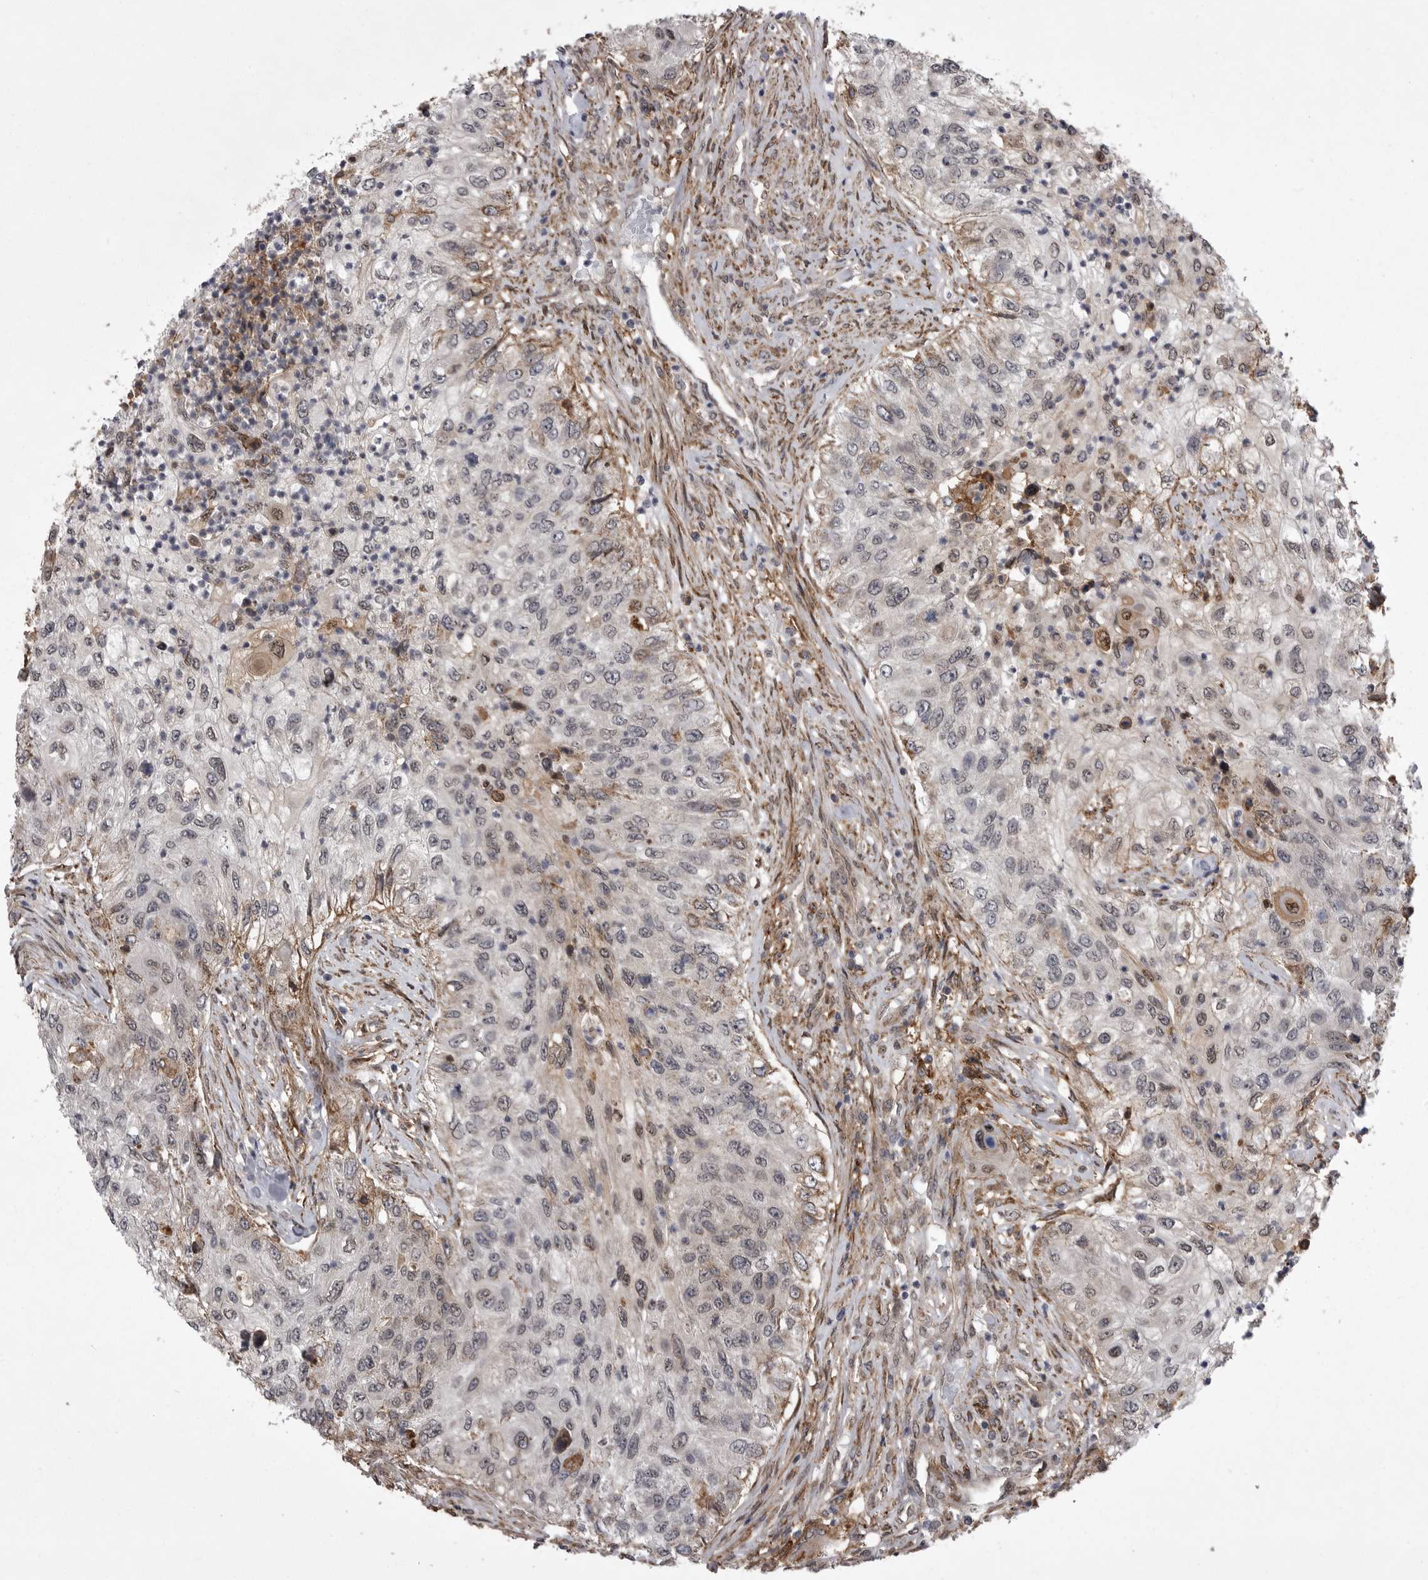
{"staining": {"intensity": "weak", "quantity": "<25%", "location": "cytoplasmic/membranous"}, "tissue": "urothelial cancer", "cell_type": "Tumor cells", "image_type": "cancer", "snomed": [{"axis": "morphology", "description": "Urothelial carcinoma, High grade"}, {"axis": "topography", "description": "Urinary bladder"}], "caption": "The histopathology image shows no significant positivity in tumor cells of urothelial cancer.", "gene": "ABL1", "patient": {"sex": "female", "age": 60}}